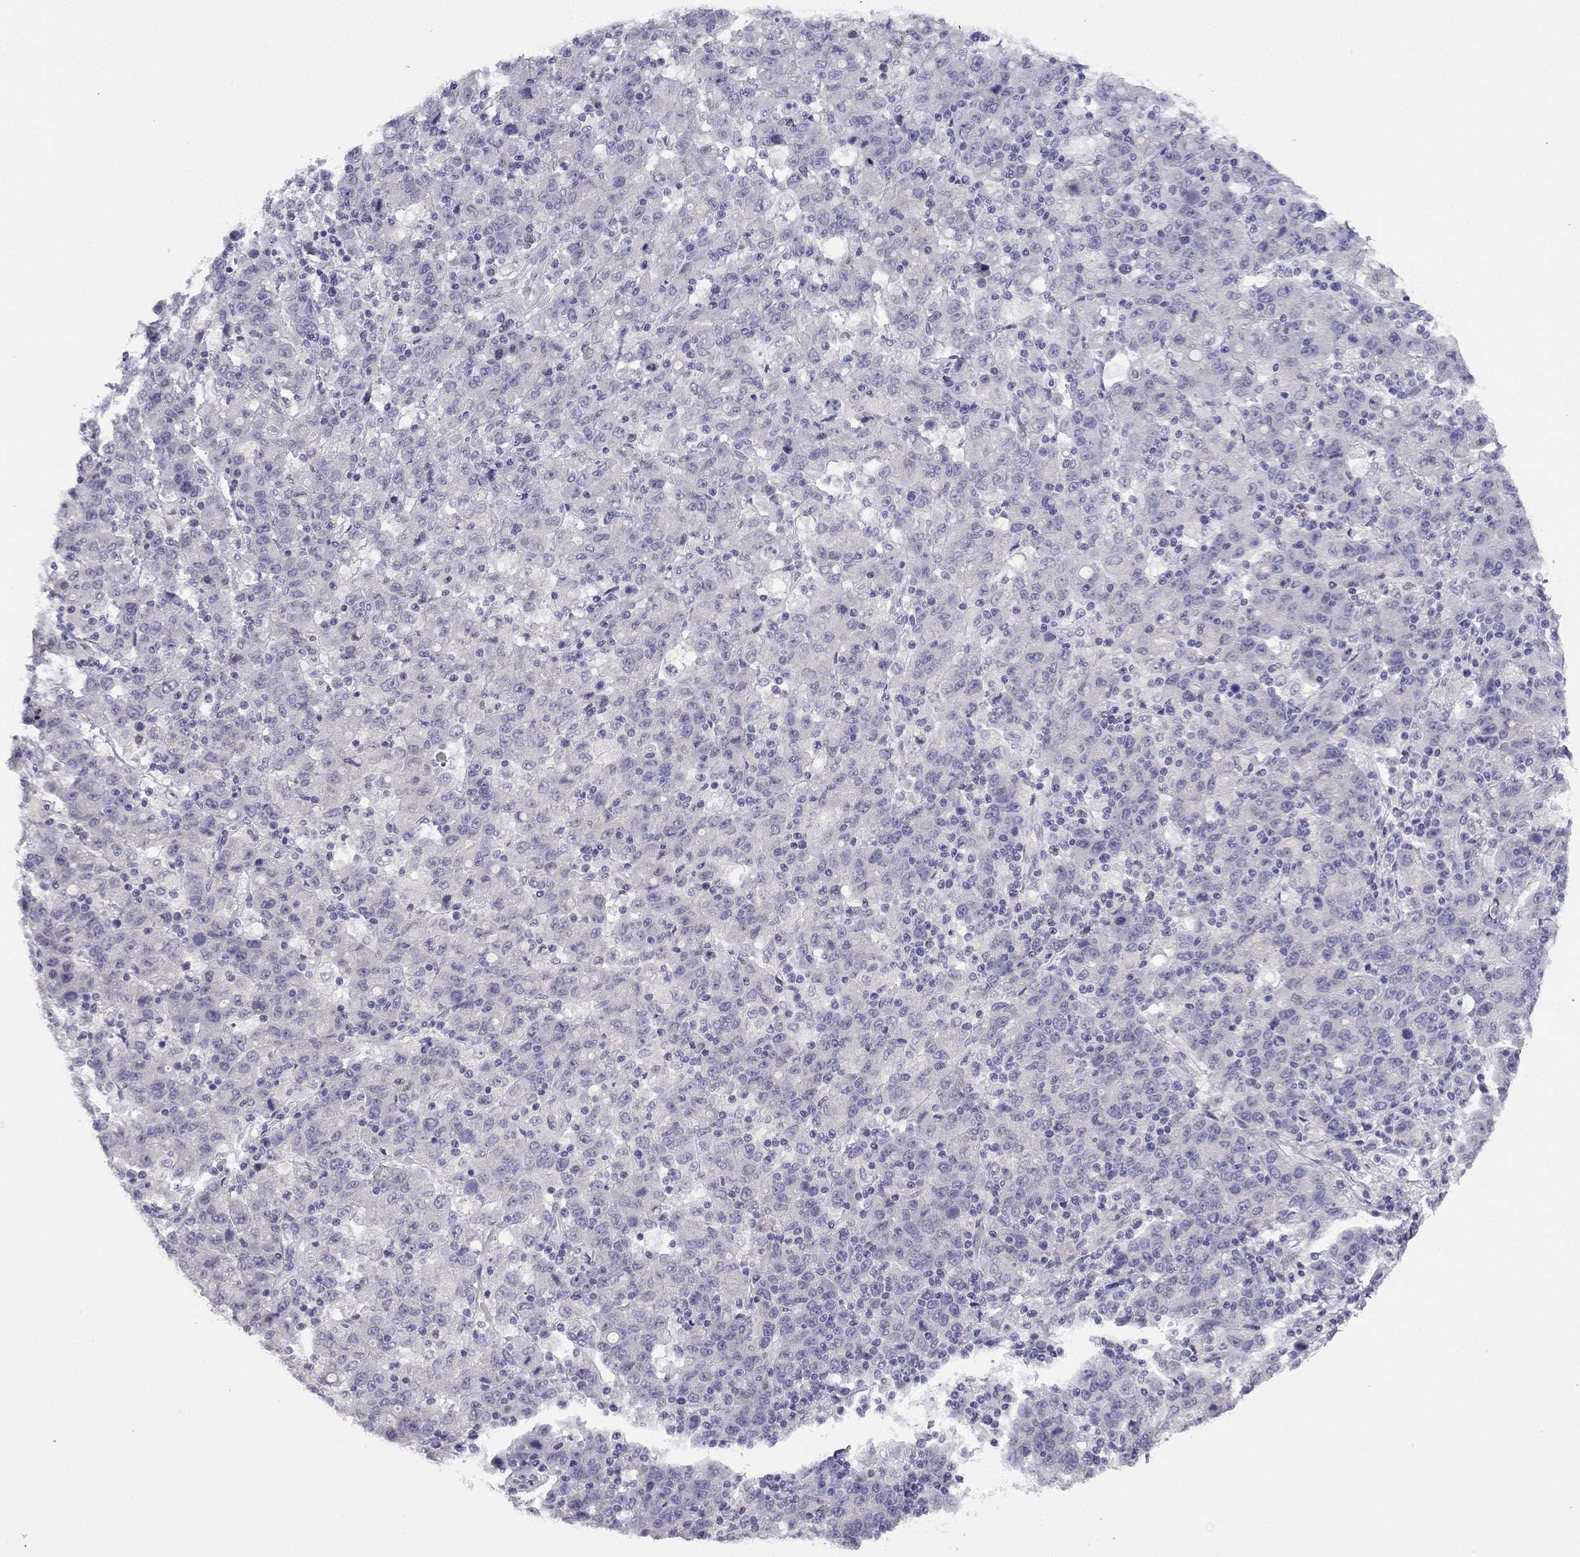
{"staining": {"intensity": "negative", "quantity": "none", "location": "none"}, "tissue": "stomach cancer", "cell_type": "Tumor cells", "image_type": "cancer", "snomed": [{"axis": "morphology", "description": "Adenocarcinoma, NOS"}, {"axis": "topography", "description": "Stomach, upper"}], "caption": "The immunohistochemistry micrograph has no significant expression in tumor cells of stomach cancer tissue.", "gene": "C16orf89", "patient": {"sex": "male", "age": 69}}